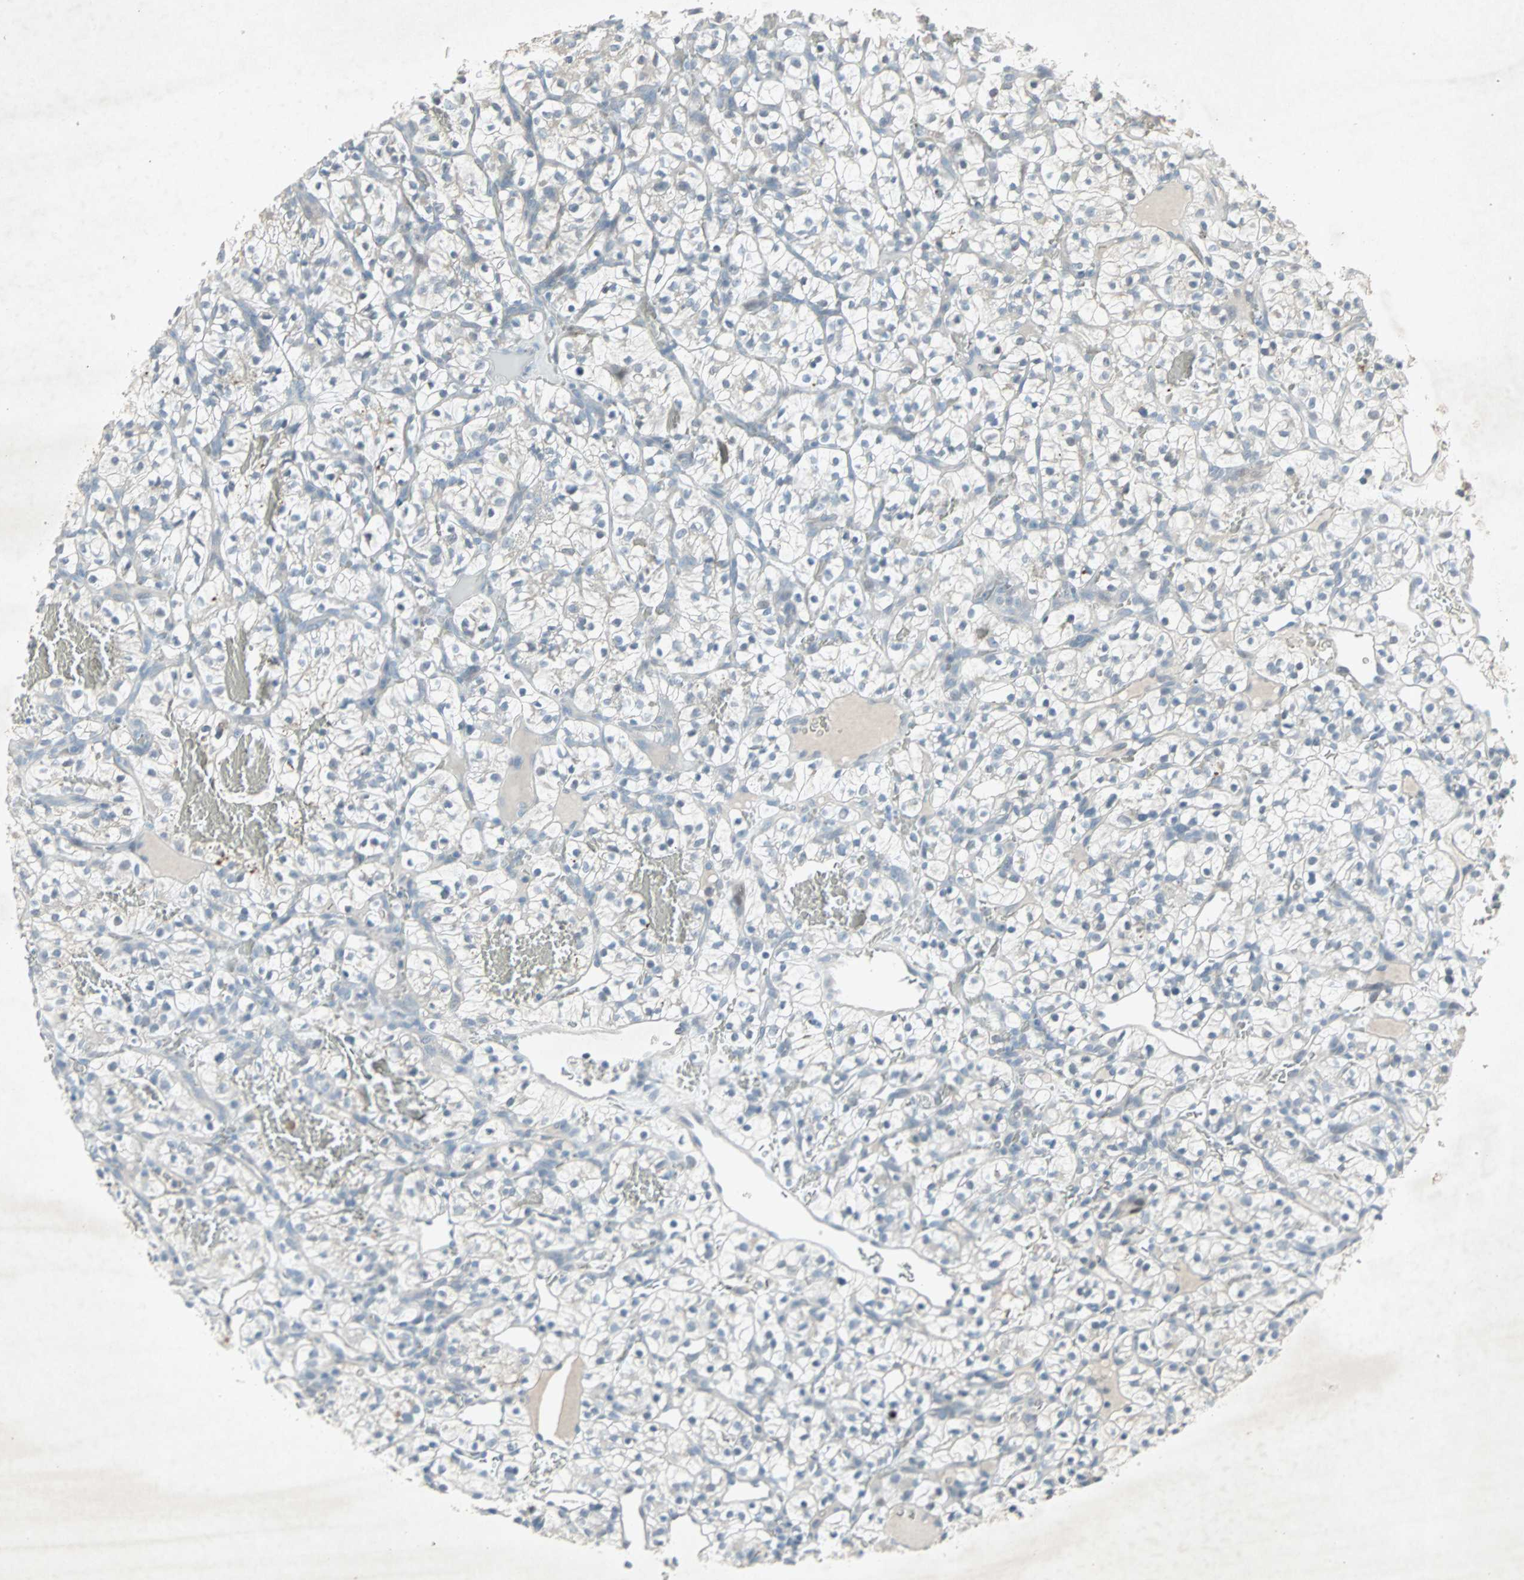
{"staining": {"intensity": "negative", "quantity": "none", "location": "none"}, "tissue": "renal cancer", "cell_type": "Tumor cells", "image_type": "cancer", "snomed": [{"axis": "morphology", "description": "Adenocarcinoma, NOS"}, {"axis": "topography", "description": "Kidney"}], "caption": "The micrograph demonstrates no staining of tumor cells in adenocarcinoma (renal).", "gene": "LANCL3", "patient": {"sex": "female", "age": 57}}